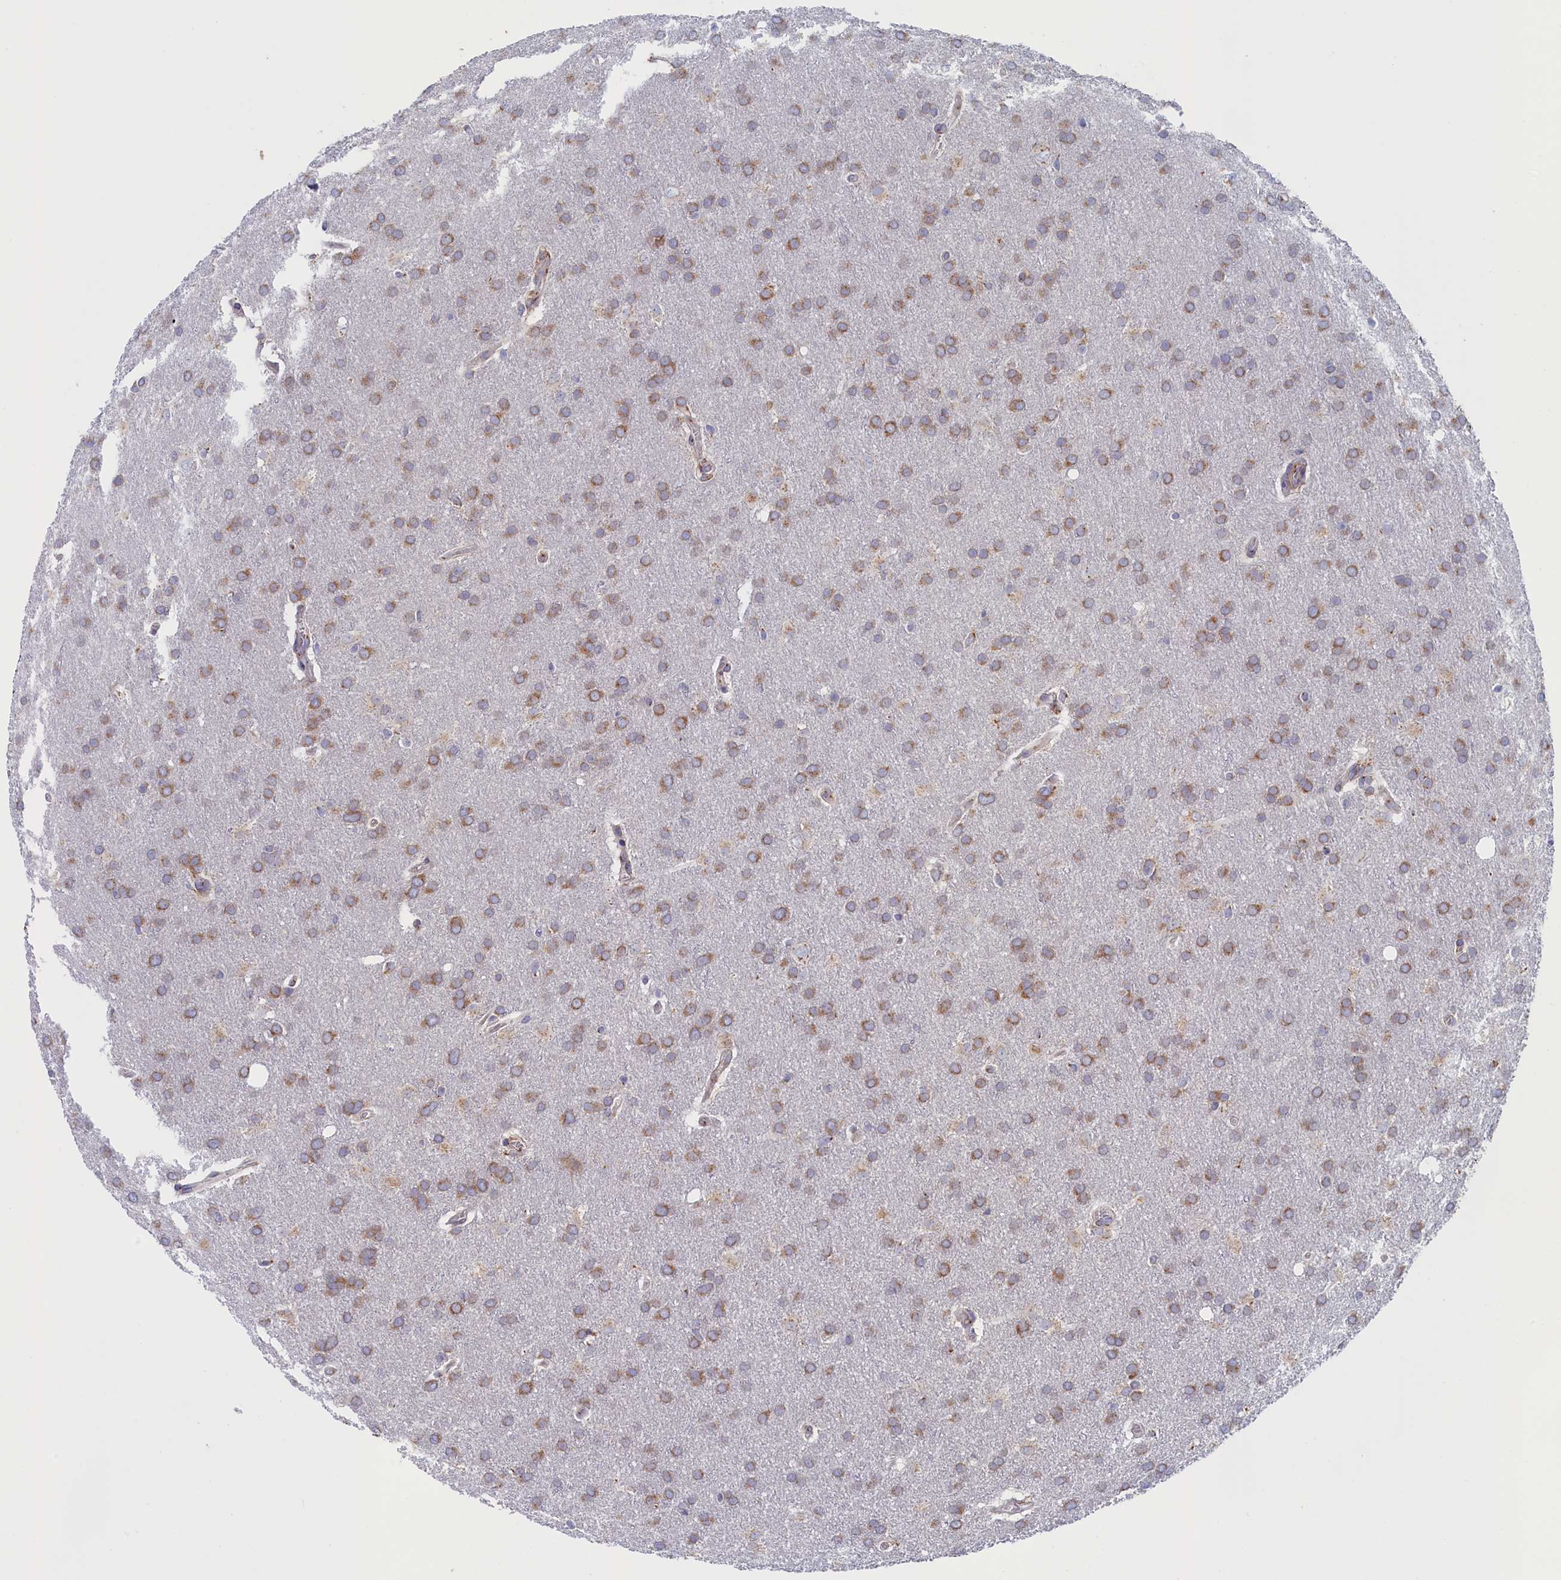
{"staining": {"intensity": "moderate", "quantity": ">75%", "location": "cytoplasmic/membranous"}, "tissue": "glioma", "cell_type": "Tumor cells", "image_type": "cancer", "snomed": [{"axis": "morphology", "description": "Glioma, malignant, Low grade"}, {"axis": "topography", "description": "Brain"}], "caption": "Moderate cytoplasmic/membranous protein staining is present in approximately >75% of tumor cells in glioma. Using DAB (brown) and hematoxylin (blue) stains, captured at high magnification using brightfield microscopy.", "gene": "CCDC68", "patient": {"sex": "female", "age": 32}}